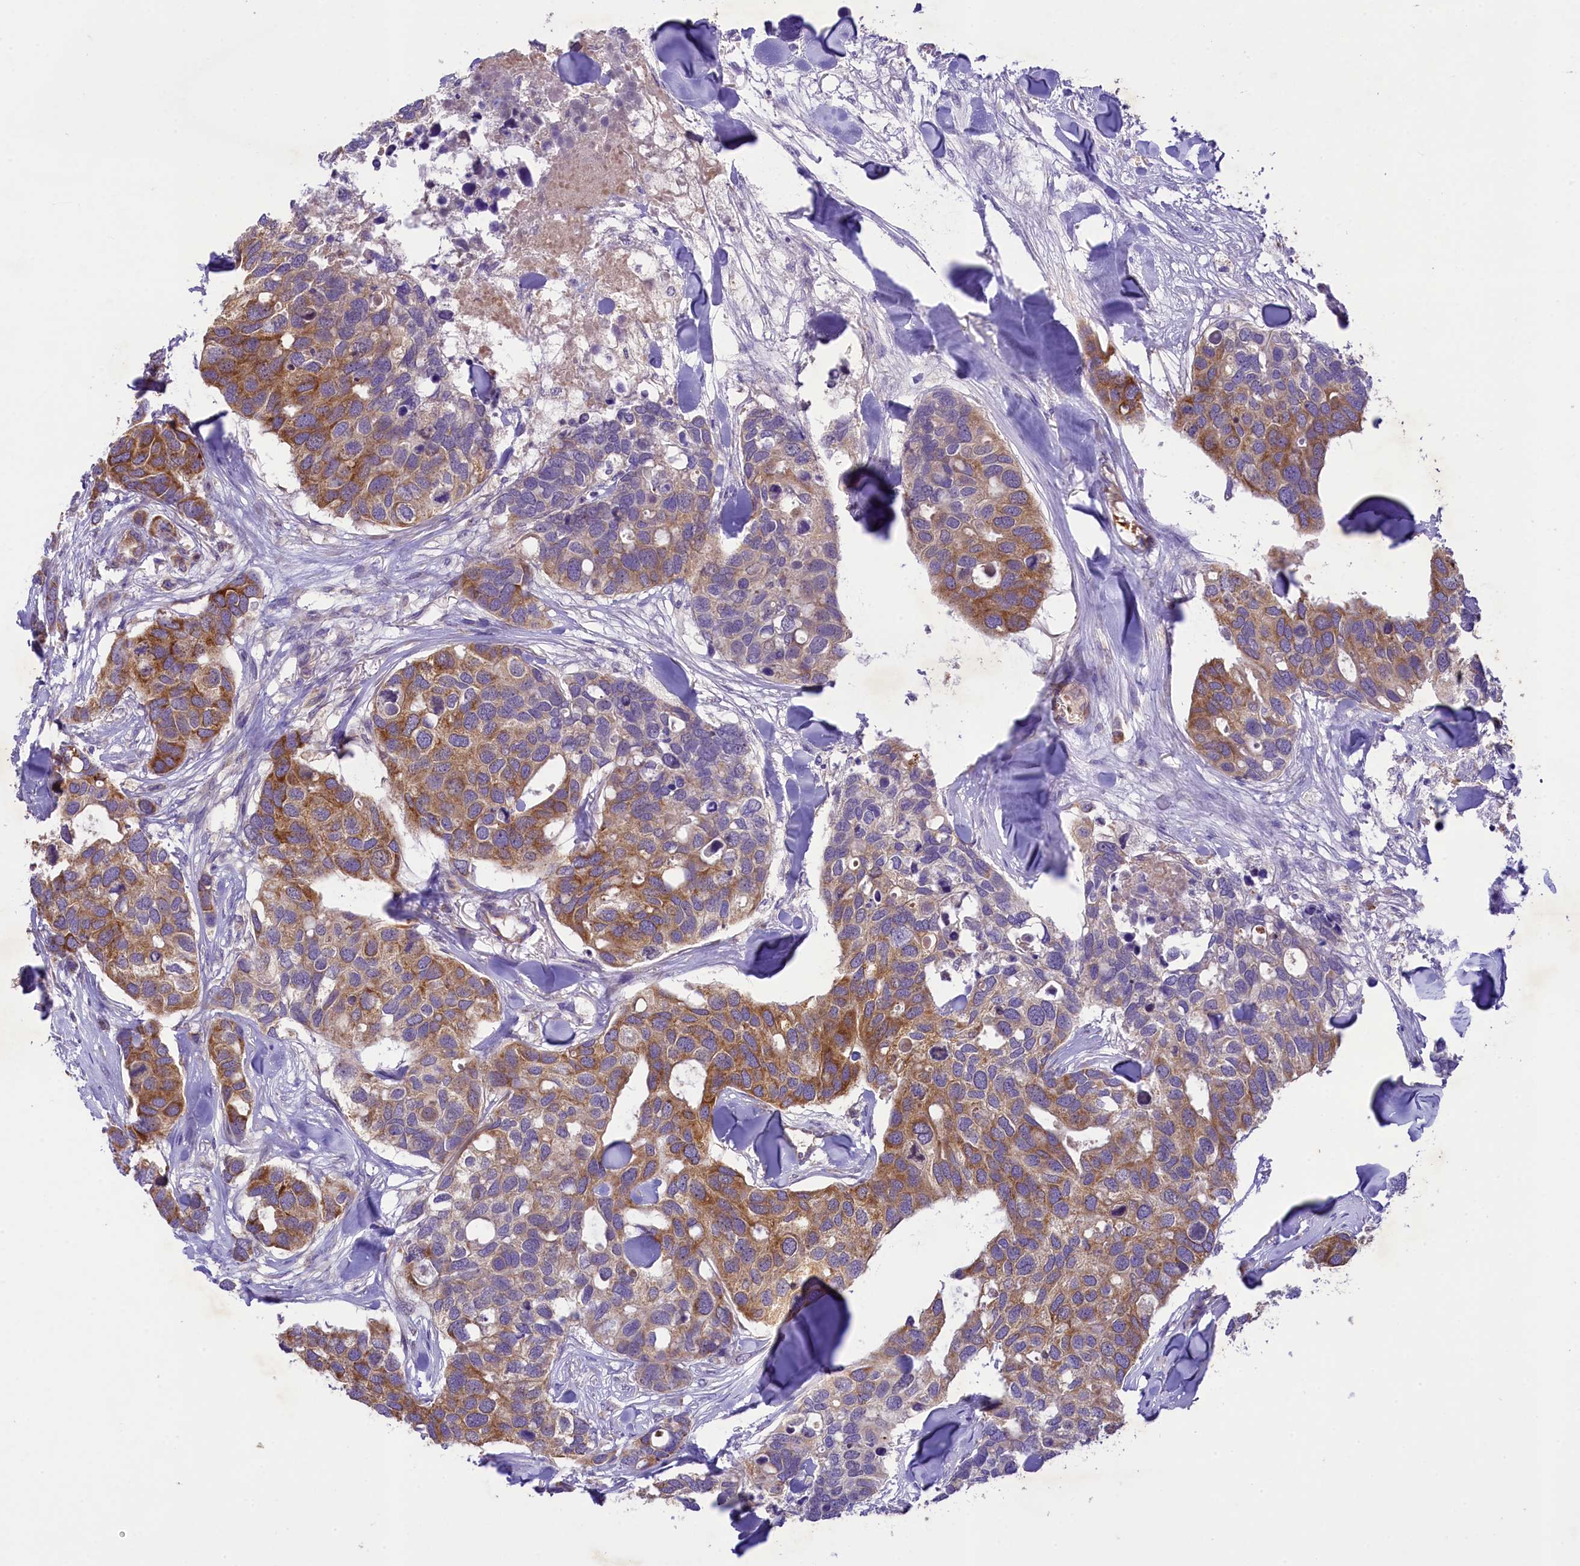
{"staining": {"intensity": "strong", "quantity": "25%-75%", "location": "cytoplasmic/membranous"}, "tissue": "breast cancer", "cell_type": "Tumor cells", "image_type": "cancer", "snomed": [{"axis": "morphology", "description": "Duct carcinoma"}, {"axis": "topography", "description": "Breast"}], "caption": "Tumor cells exhibit high levels of strong cytoplasmic/membranous positivity in about 25%-75% of cells in human breast invasive ductal carcinoma.", "gene": "LARP4", "patient": {"sex": "female", "age": 83}}